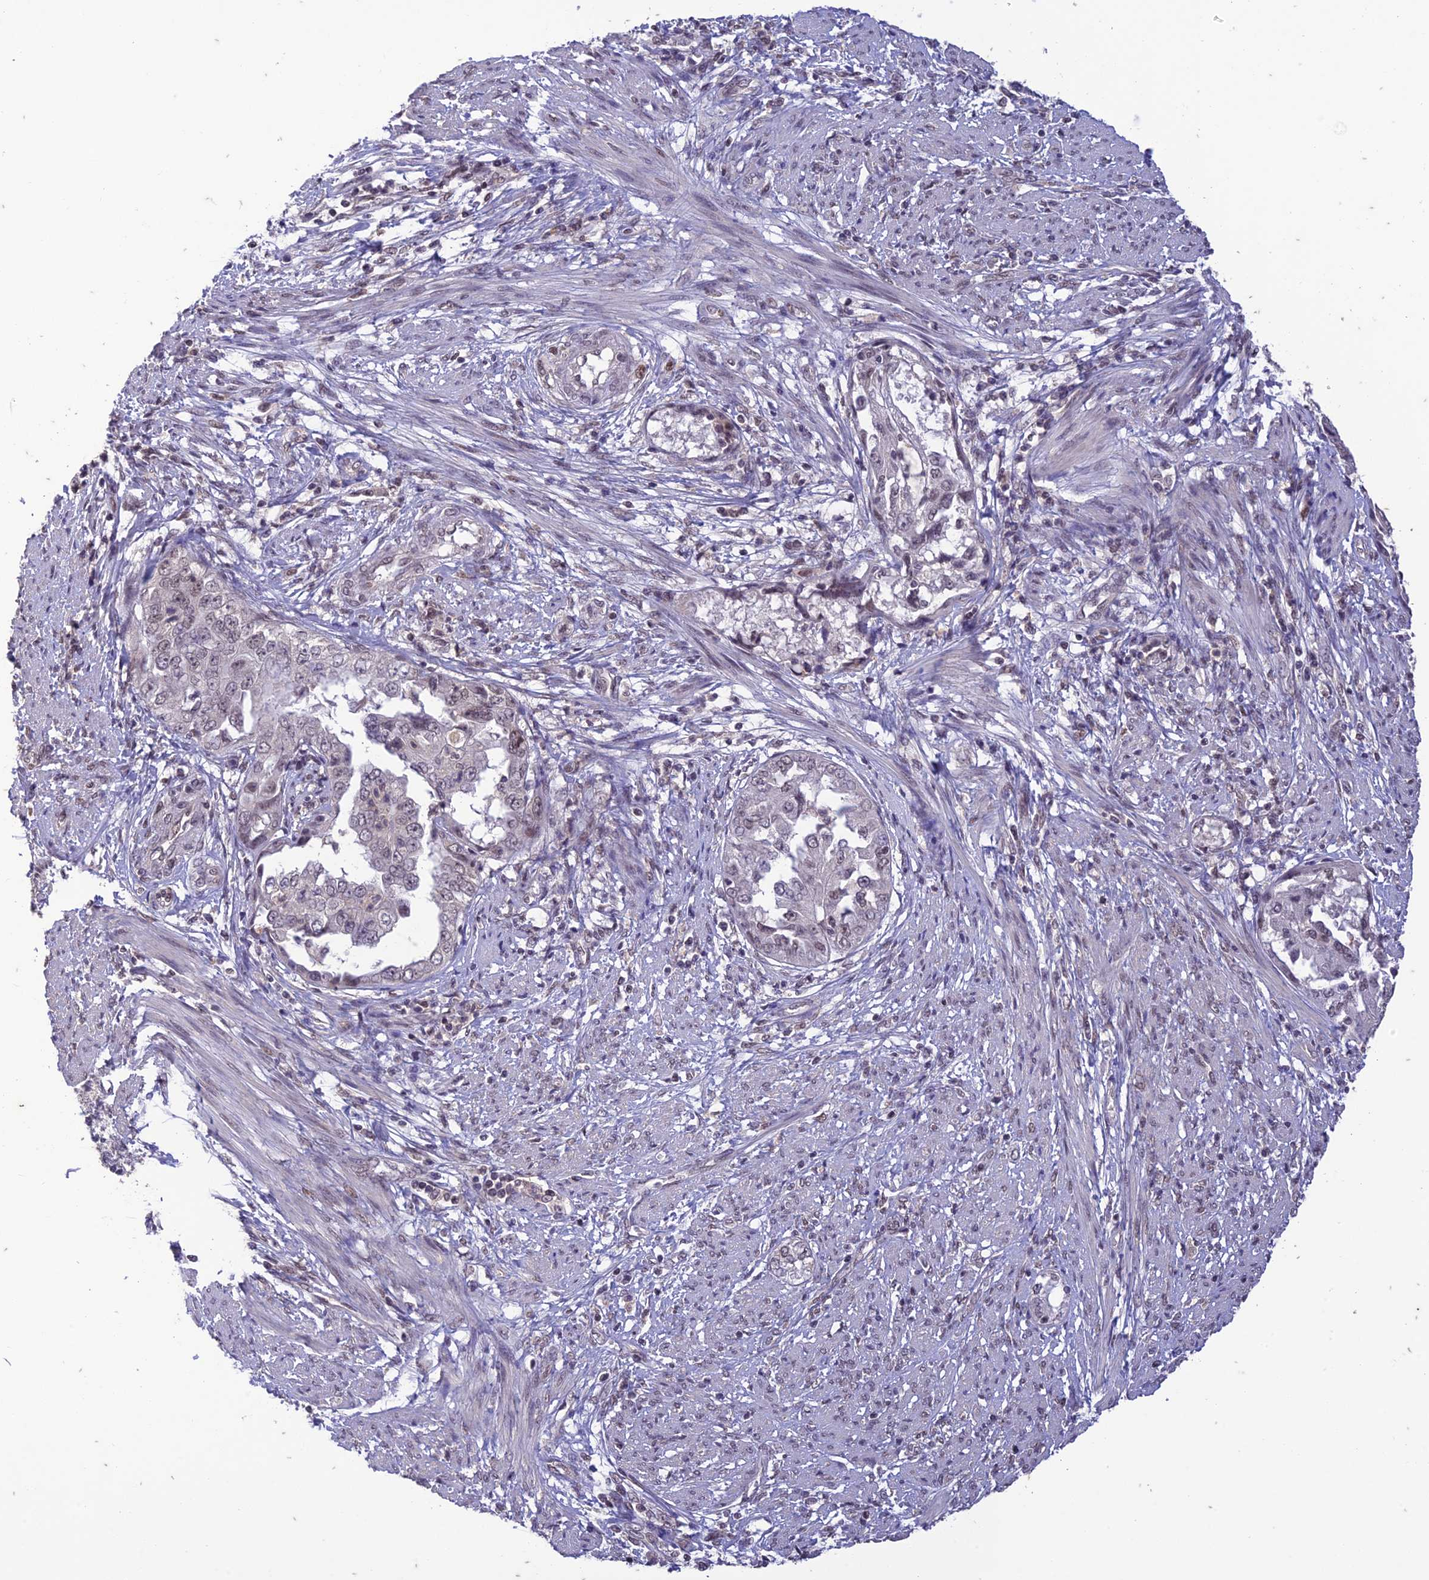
{"staining": {"intensity": "negative", "quantity": "none", "location": "none"}, "tissue": "endometrial cancer", "cell_type": "Tumor cells", "image_type": "cancer", "snomed": [{"axis": "morphology", "description": "Adenocarcinoma, NOS"}, {"axis": "topography", "description": "Endometrium"}], "caption": "Adenocarcinoma (endometrial) was stained to show a protein in brown. There is no significant staining in tumor cells. (Brightfield microscopy of DAB immunohistochemistry at high magnification).", "gene": "POP4", "patient": {"sex": "female", "age": 85}}